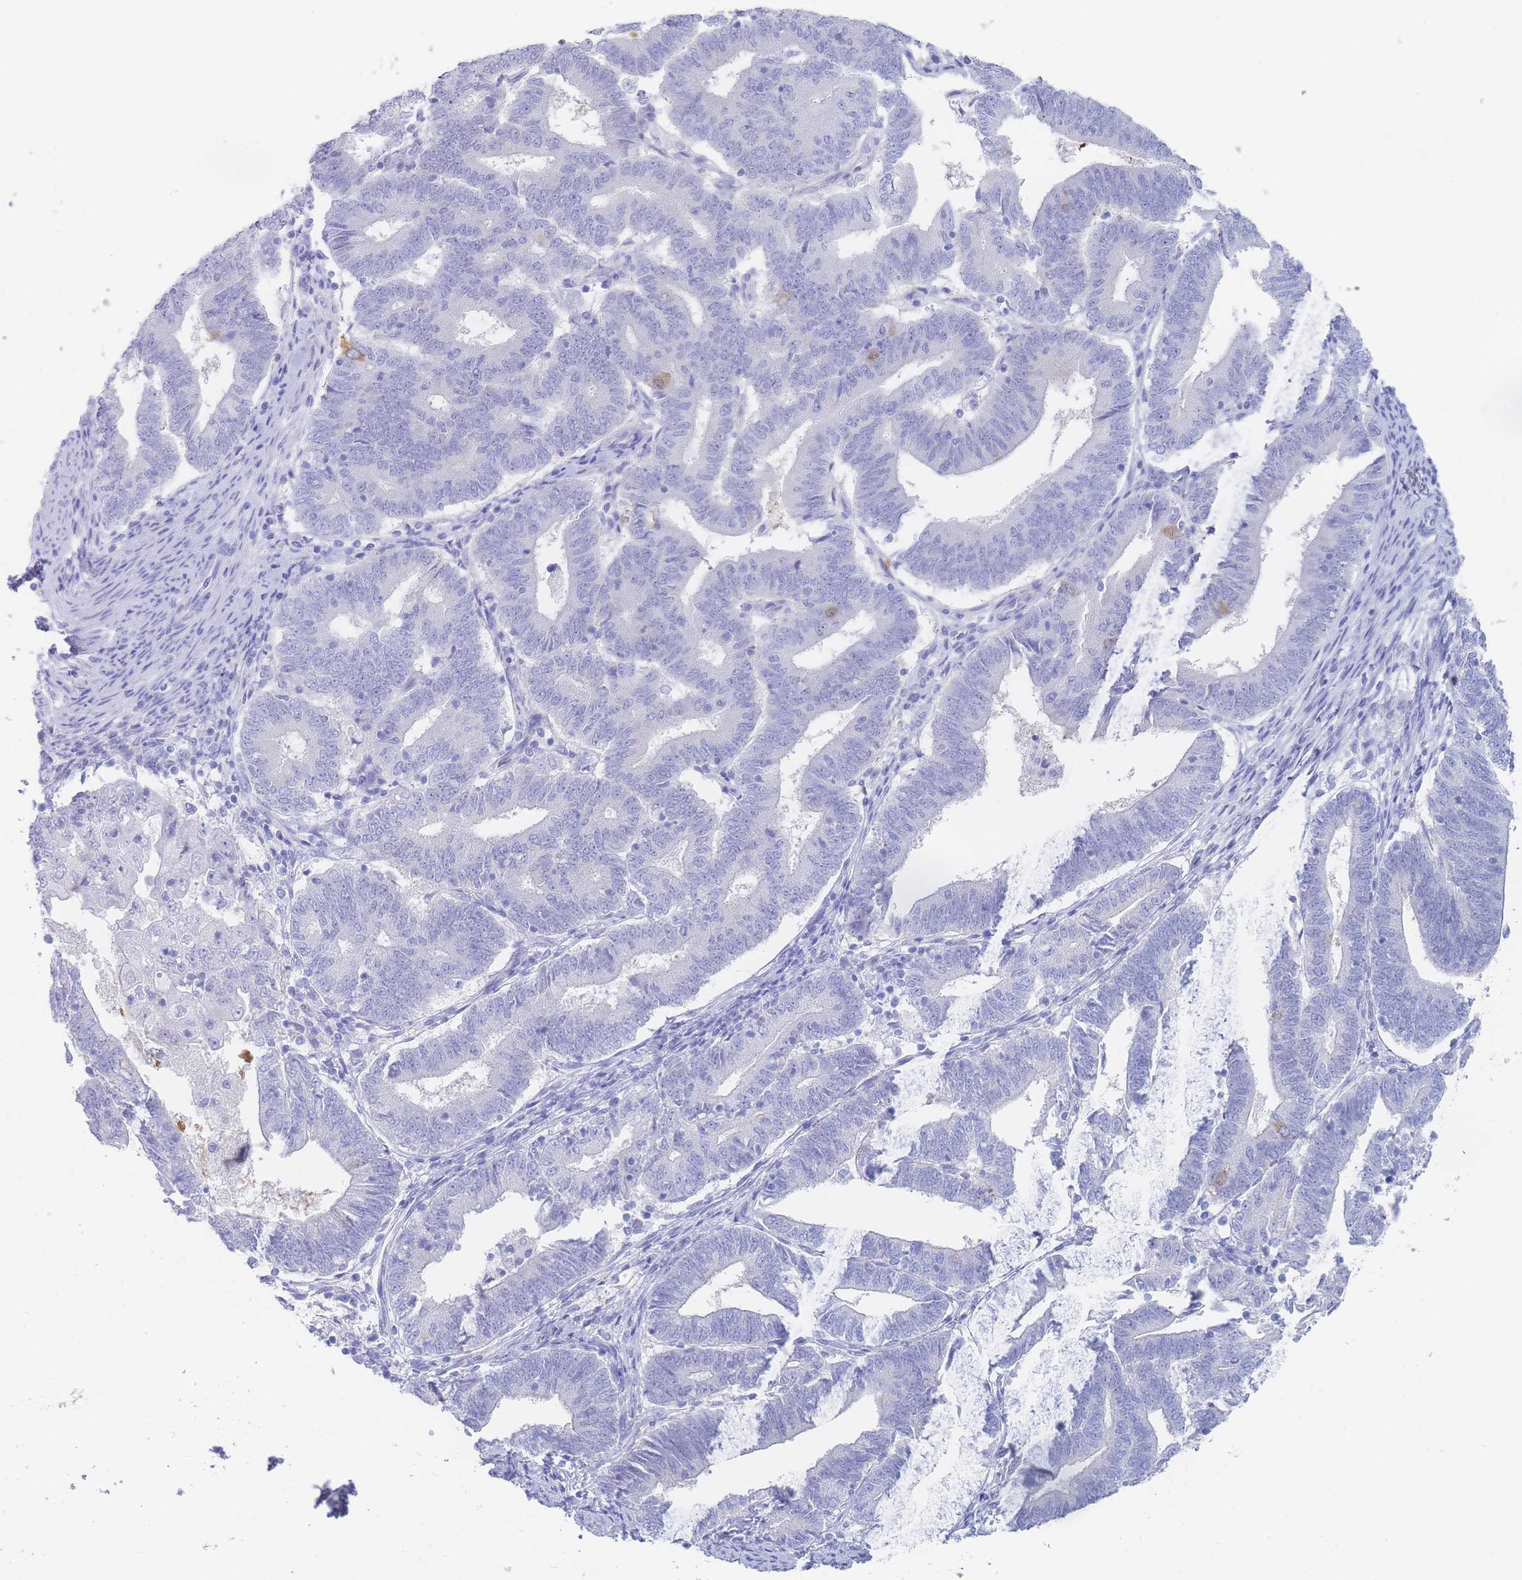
{"staining": {"intensity": "negative", "quantity": "none", "location": "none"}, "tissue": "endometrial cancer", "cell_type": "Tumor cells", "image_type": "cancer", "snomed": [{"axis": "morphology", "description": "Adenocarcinoma, NOS"}, {"axis": "topography", "description": "Endometrium"}], "caption": "Immunohistochemistry image of human endometrial adenocarcinoma stained for a protein (brown), which displays no expression in tumor cells.", "gene": "LZTFL1", "patient": {"sex": "female", "age": 70}}